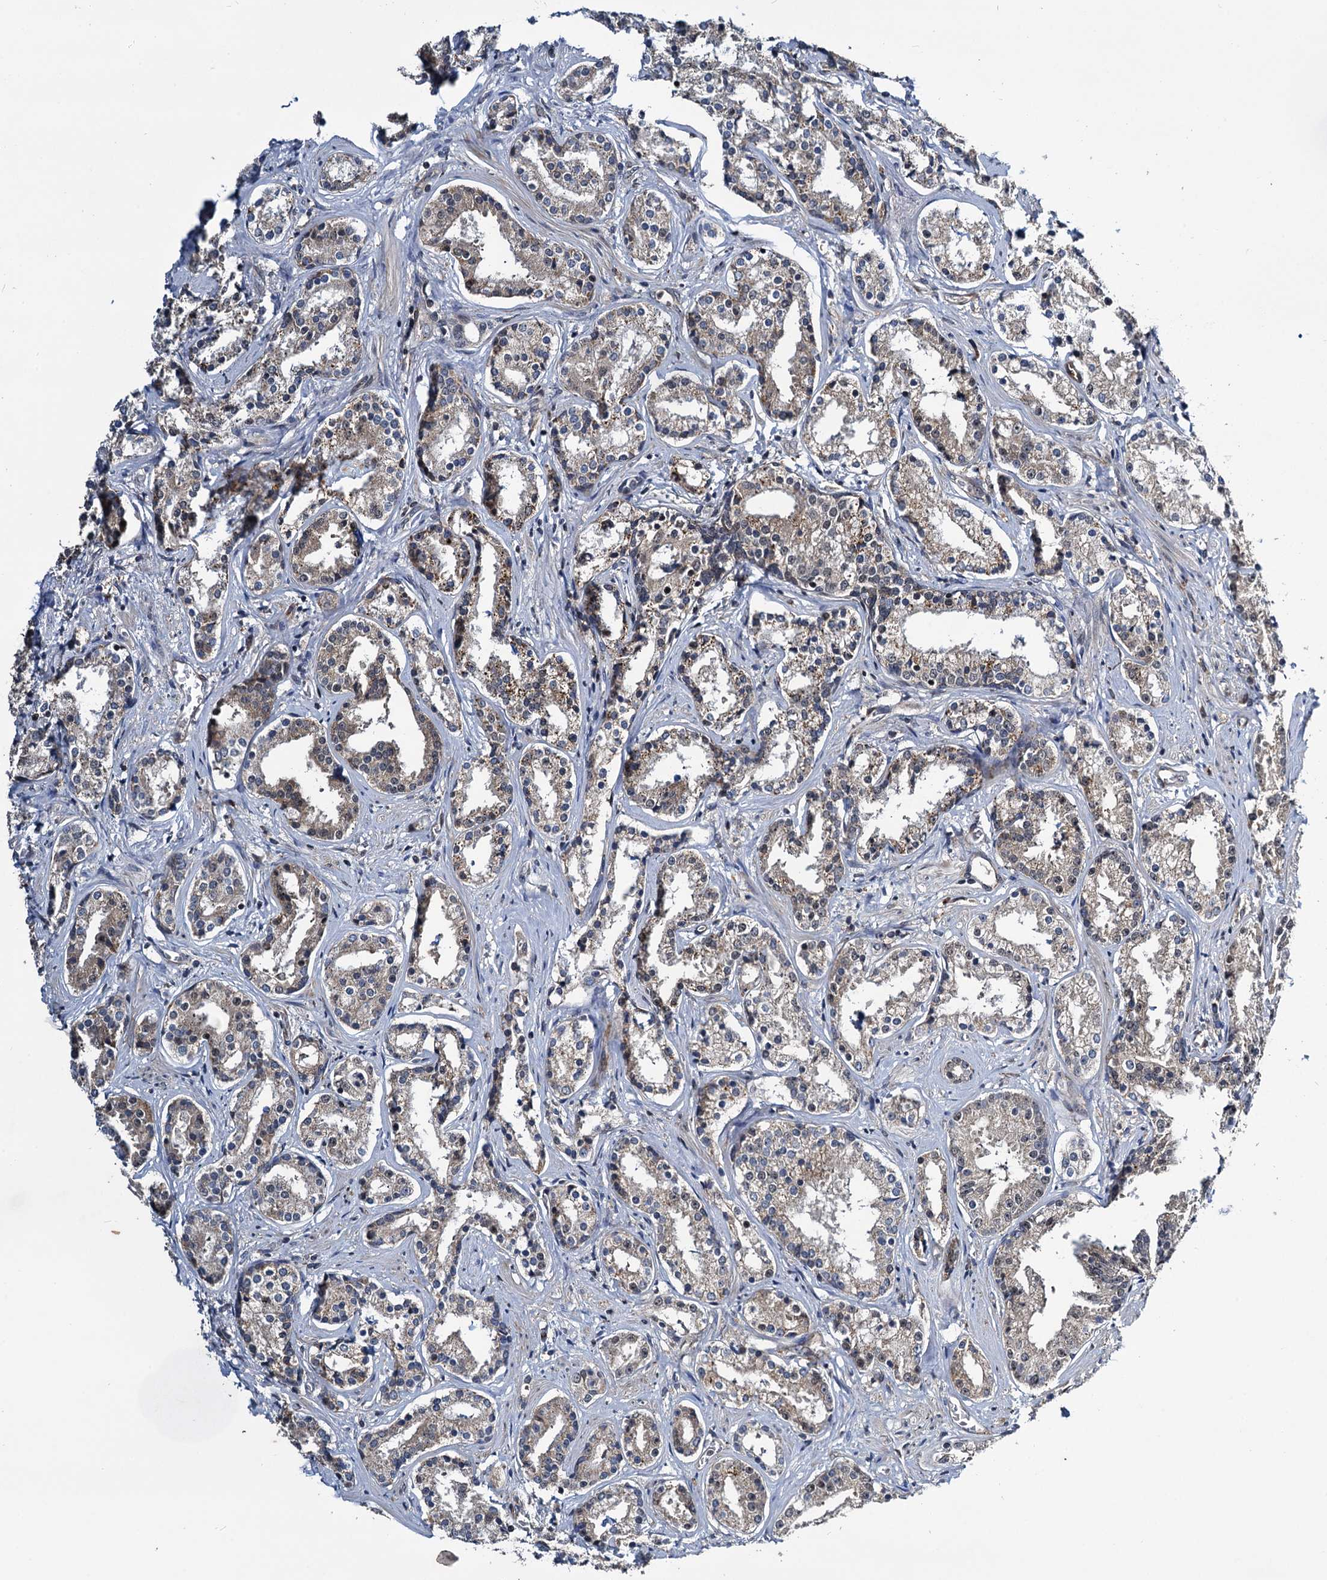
{"staining": {"intensity": "weak", "quantity": ">75%", "location": "cytoplasmic/membranous"}, "tissue": "prostate cancer", "cell_type": "Tumor cells", "image_type": "cancer", "snomed": [{"axis": "morphology", "description": "Adenocarcinoma, High grade"}, {"axis": "topography", "description": "Prostate"}], "caption": "Adenocarcinoma (high-grade) (prostate) stained with a protein marker reveals weak staining in tumor cells.", "gene": "ARHGAP42", "patient": {"sex": "male", "age": 58}}